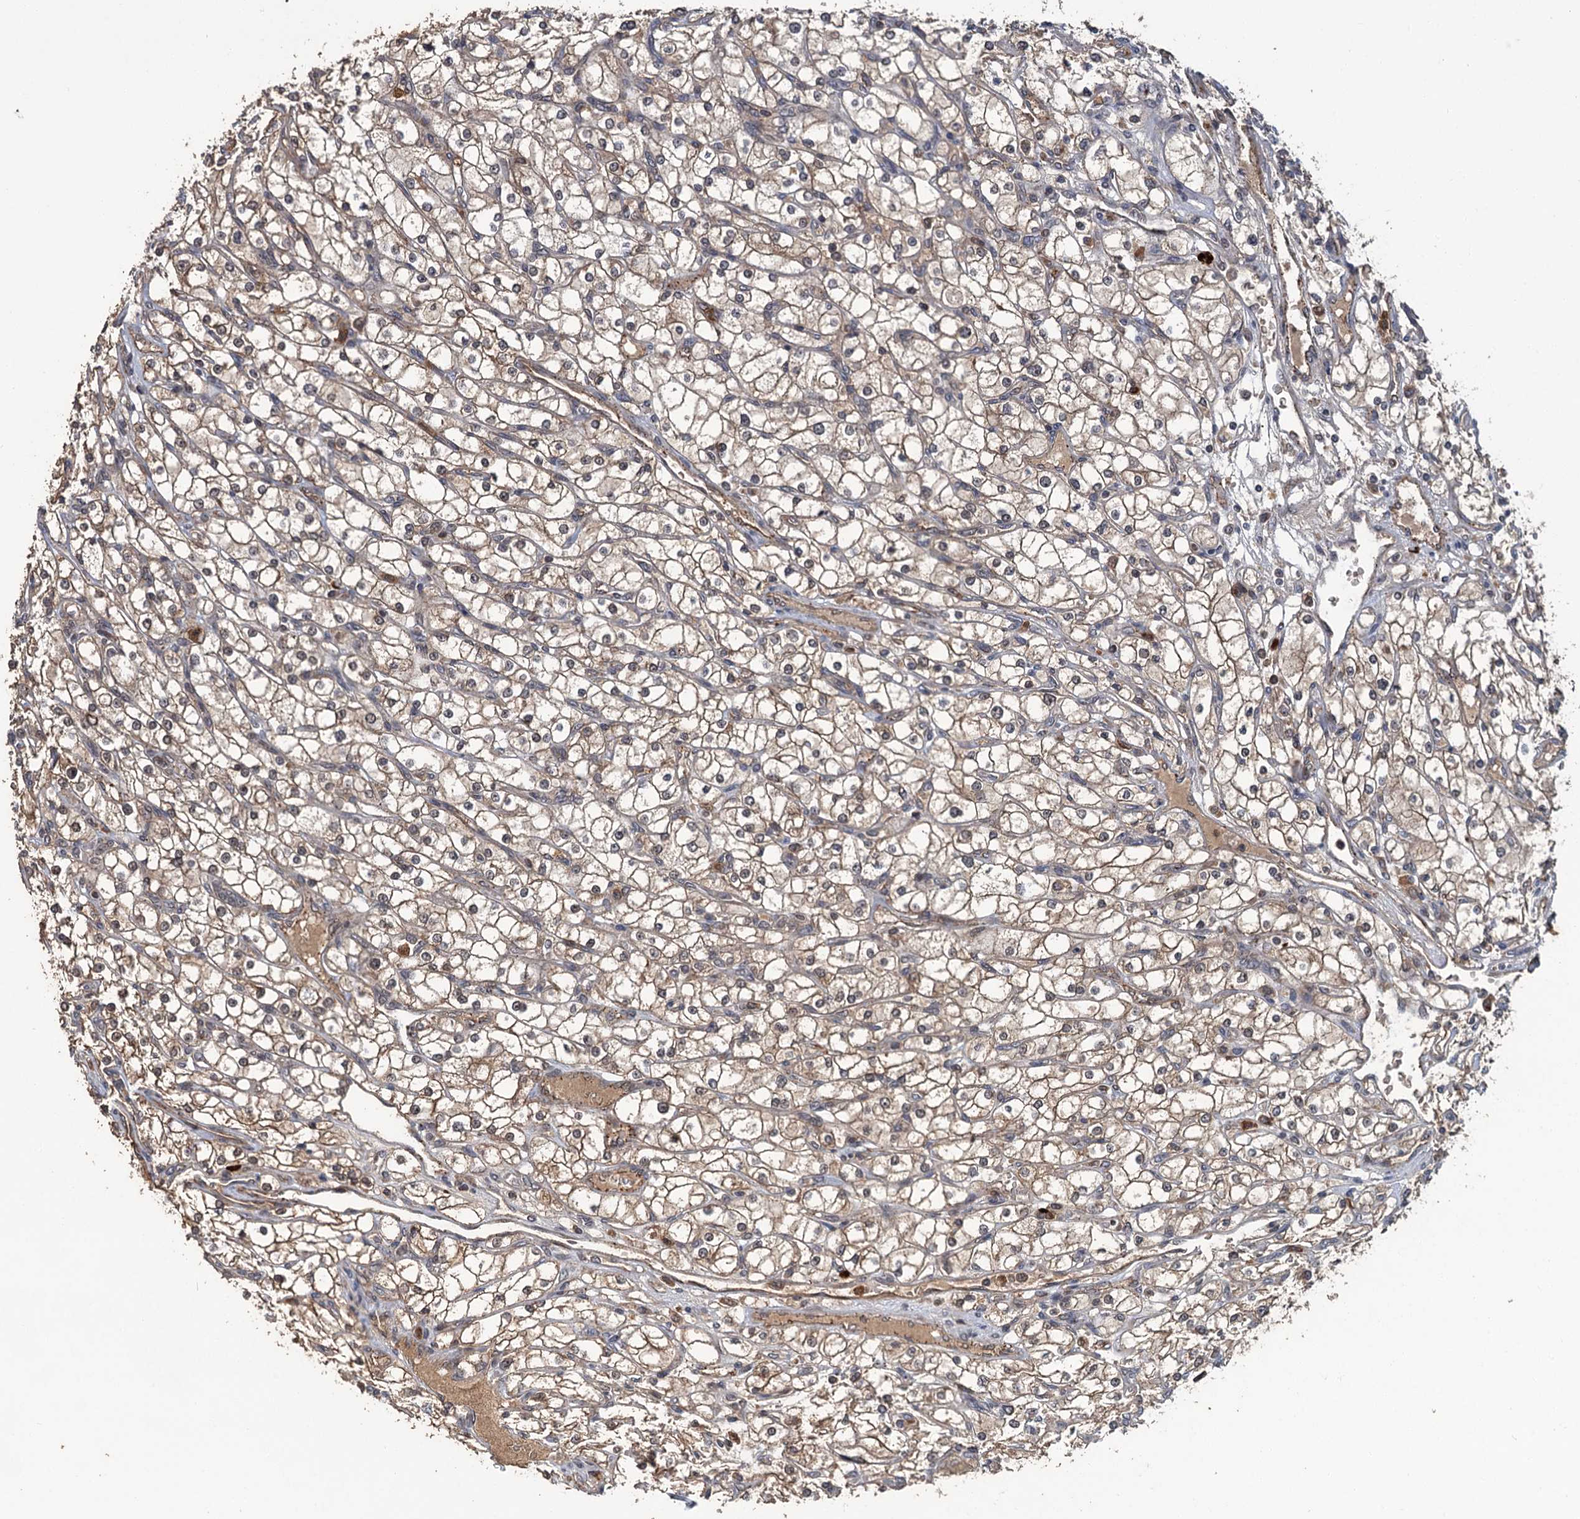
{"staining": {"intensity": "weak", "quantity": "25%-75%", "location": "cytoplasmic/membranous,nuclear"}, "tissue": "renal cancer", "cell_type": "Tumor cells", "image_type": "cancer", "snomed": [{"axis": "morphology", "description": "Adenocarcinoma, NOS"}, {"axis": "topography", "description": "Kidney"}], "caption": "Immunohistochemistry (IHC) (DAB) staining of human renal adenocarcinoma demonstrates weak cytoplasmic/membranous and nuclear protein staining in approximately 25%-75% of tumor cells. (DAB = brown stain, brightfield microscopy at high magnification).", "gene": "KANSL2", "patient": {"sex": "male", "age": 80}}